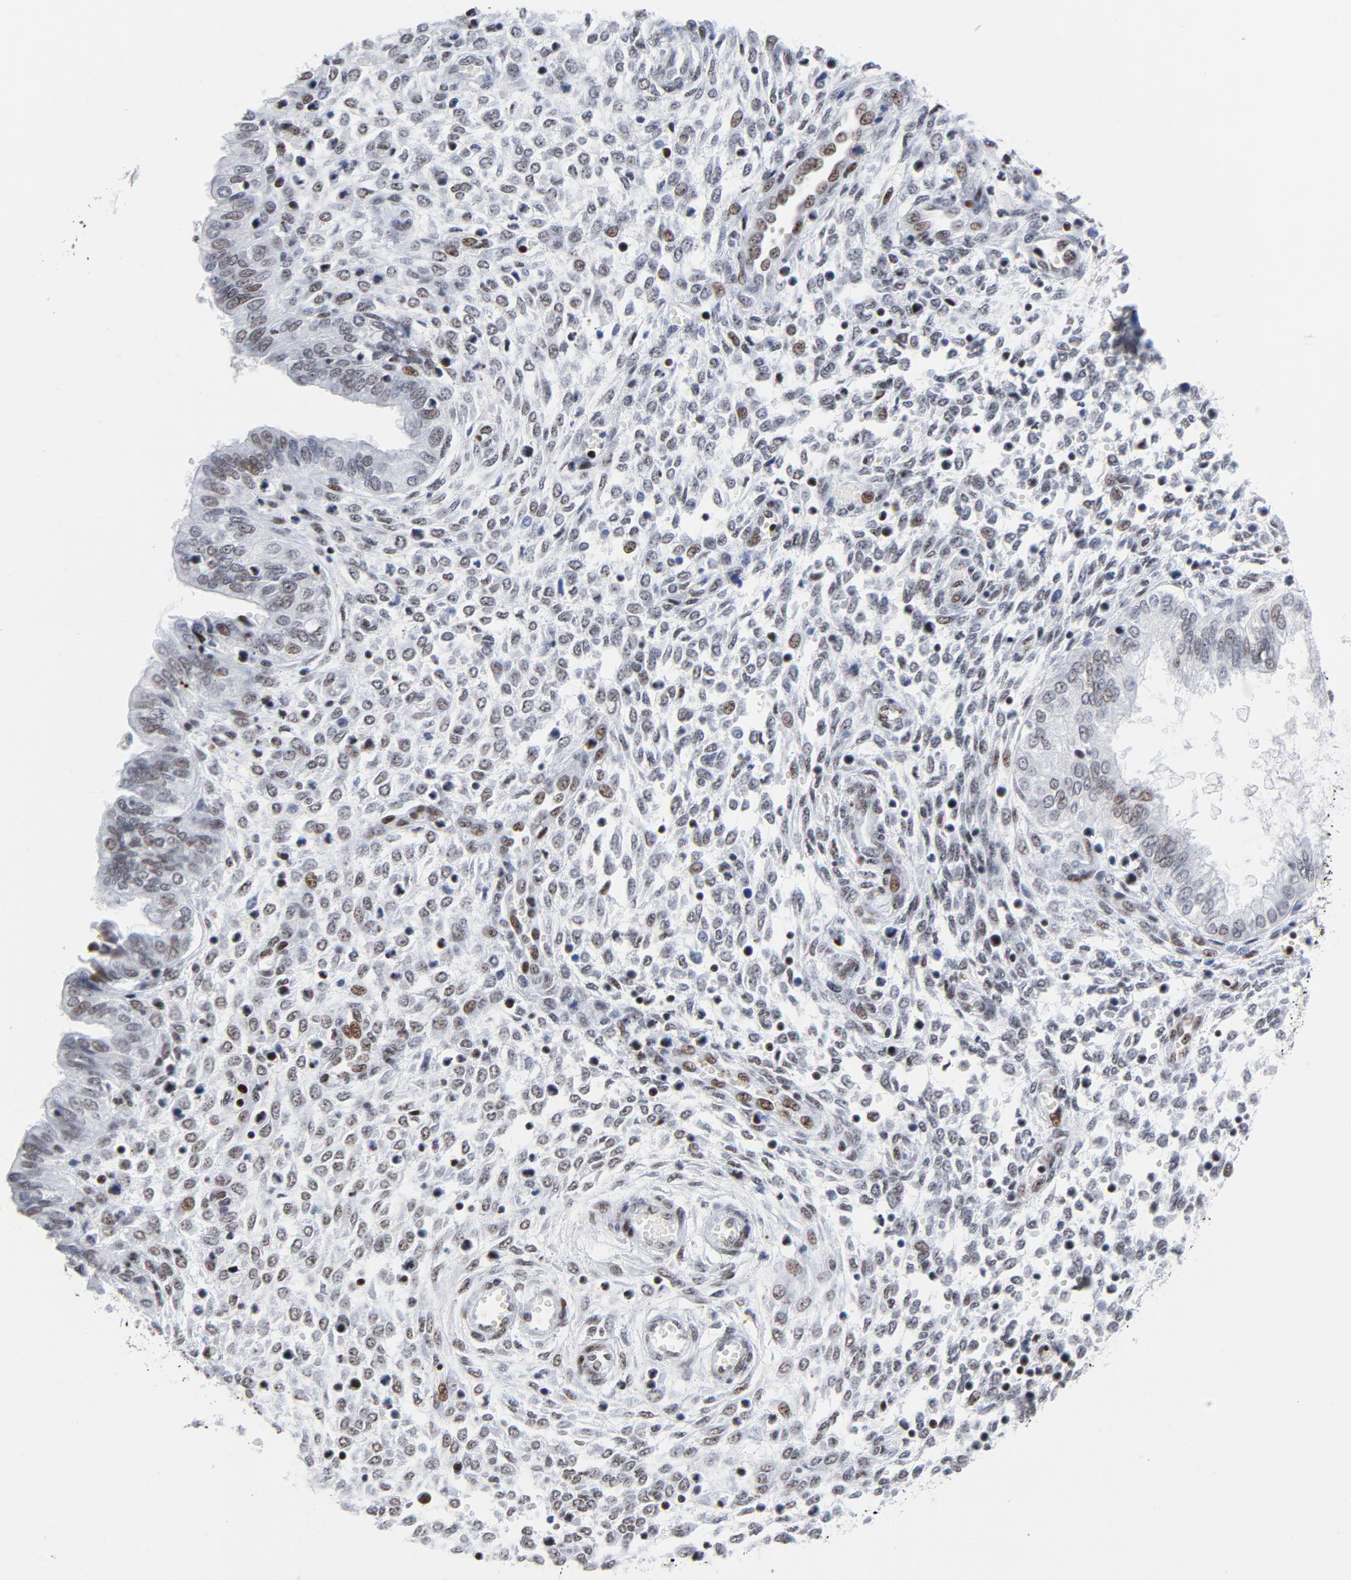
{"staining": {"intensity": "strong", "quantity": ">75%", "location": "nuclear"}, "tissue": "endometrium", "cell_type": "Cells in endometrial stroma", "image_type": "normal", "snomed": [{"axis": "morphology", "description": "Normal tissue, NOS"}, {"axis": "topography", "description": "Endometrium"}], "caption": "Immunohistochemistry (IHC) micrograph of normal endometrium: endometrium stained using immunohistochemistry (IHC) displays high levels of strong protein expression localized specifically in the nuclear of cells in endometrial stroma, appearing as a nuclear brown color.", "gene": "XRCC5", "patient": {"sex": "female", "age": 33}}